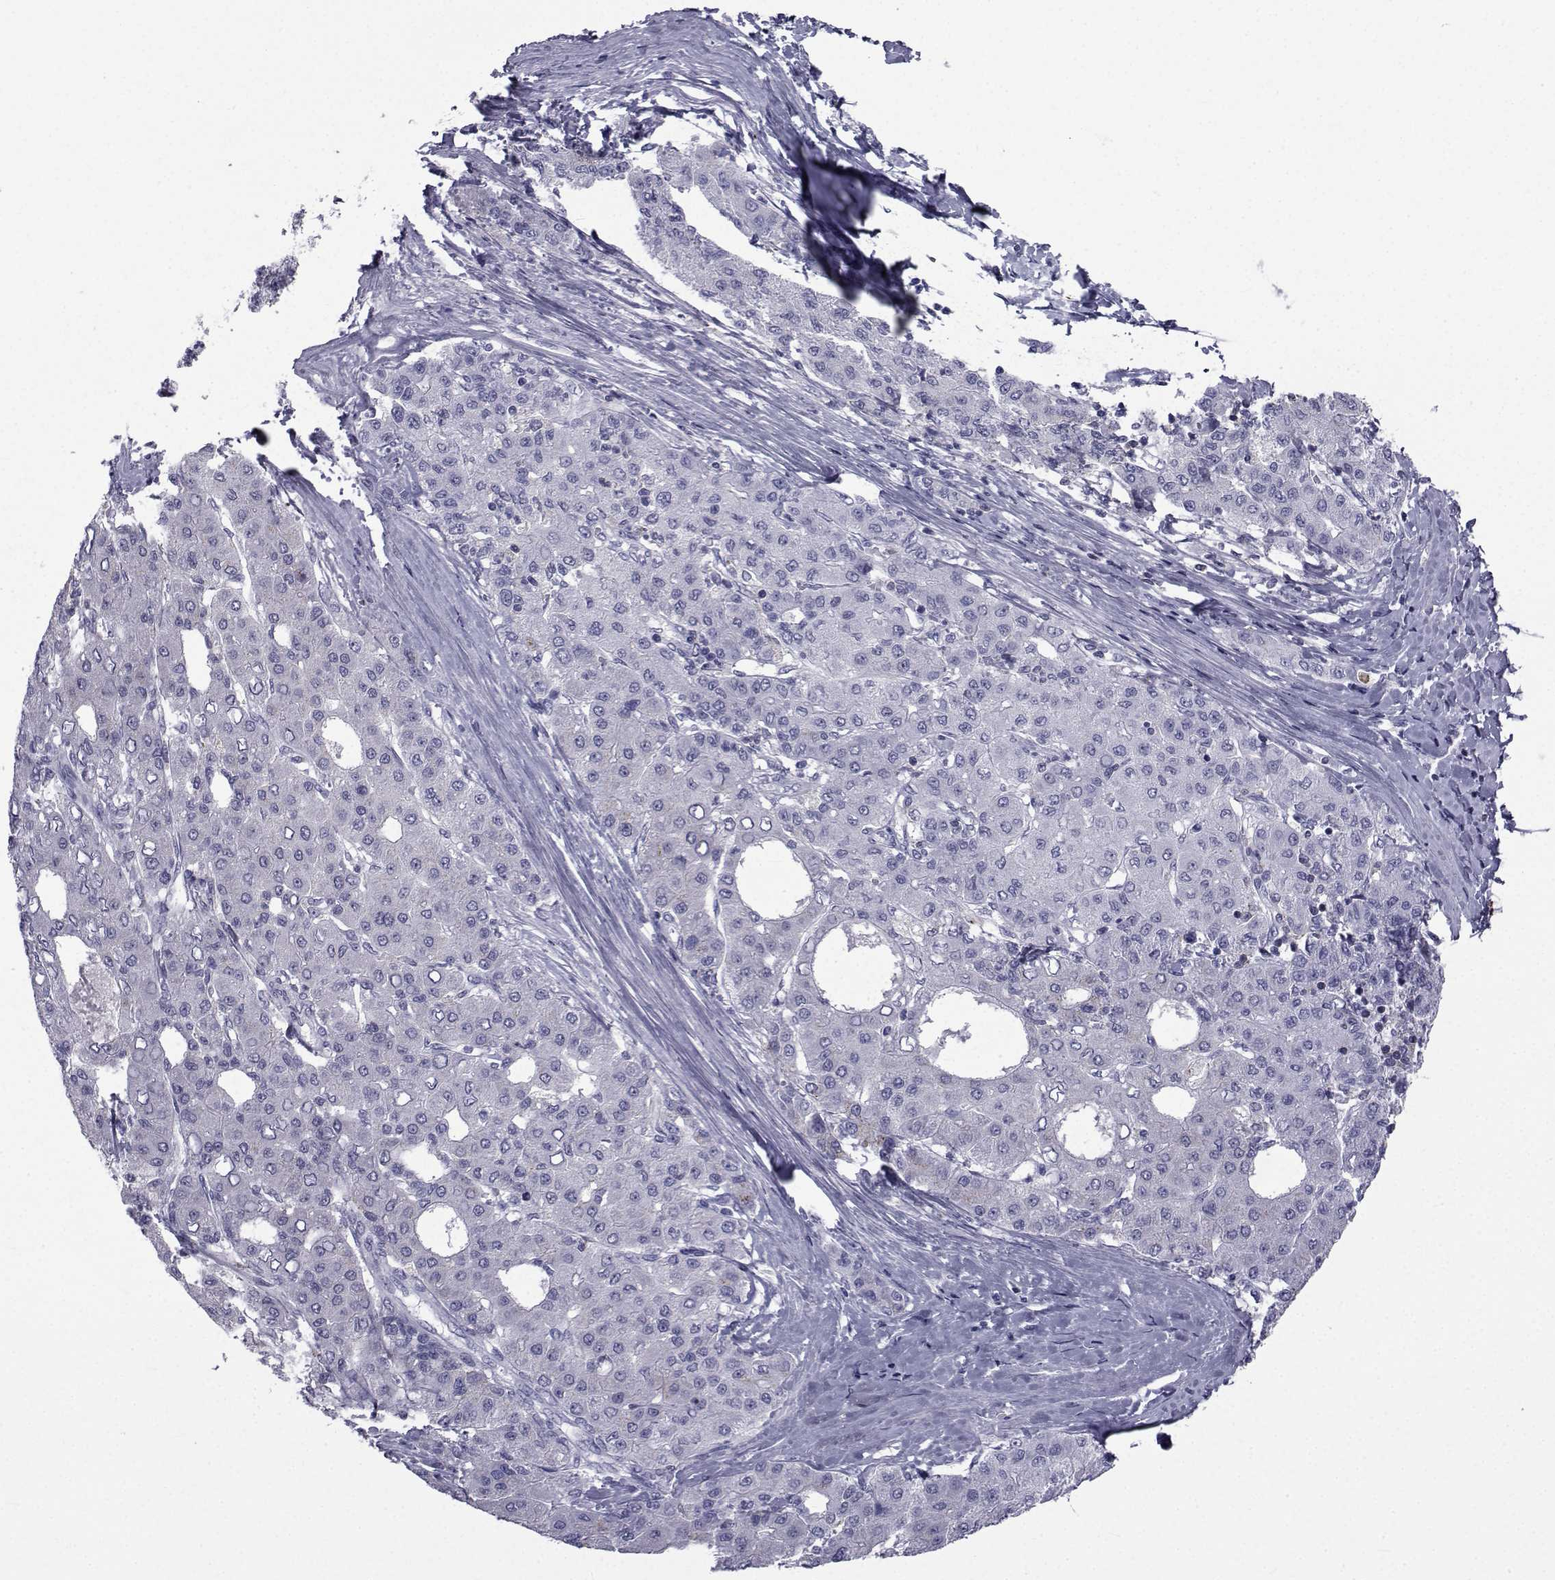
{"staining": {"intensity": "negative", "quantity": "none", "location": "none"}, "tissue": "liver cancer", "cell_type": "Tumor cells", "image_type": "cancer", "snomed": [{"axis": "morphology", "description": "Carcinoma, Hepatocellular, NOS"}, {"axis": "topography", "description": "Liver"}], "caption": "An IHC photomicrograph of liver cancer is shown. There is no staining in tumor cells of liver cancer.", "gene": "PDE6H", "patient": {"sex": "male", "age": 65}}